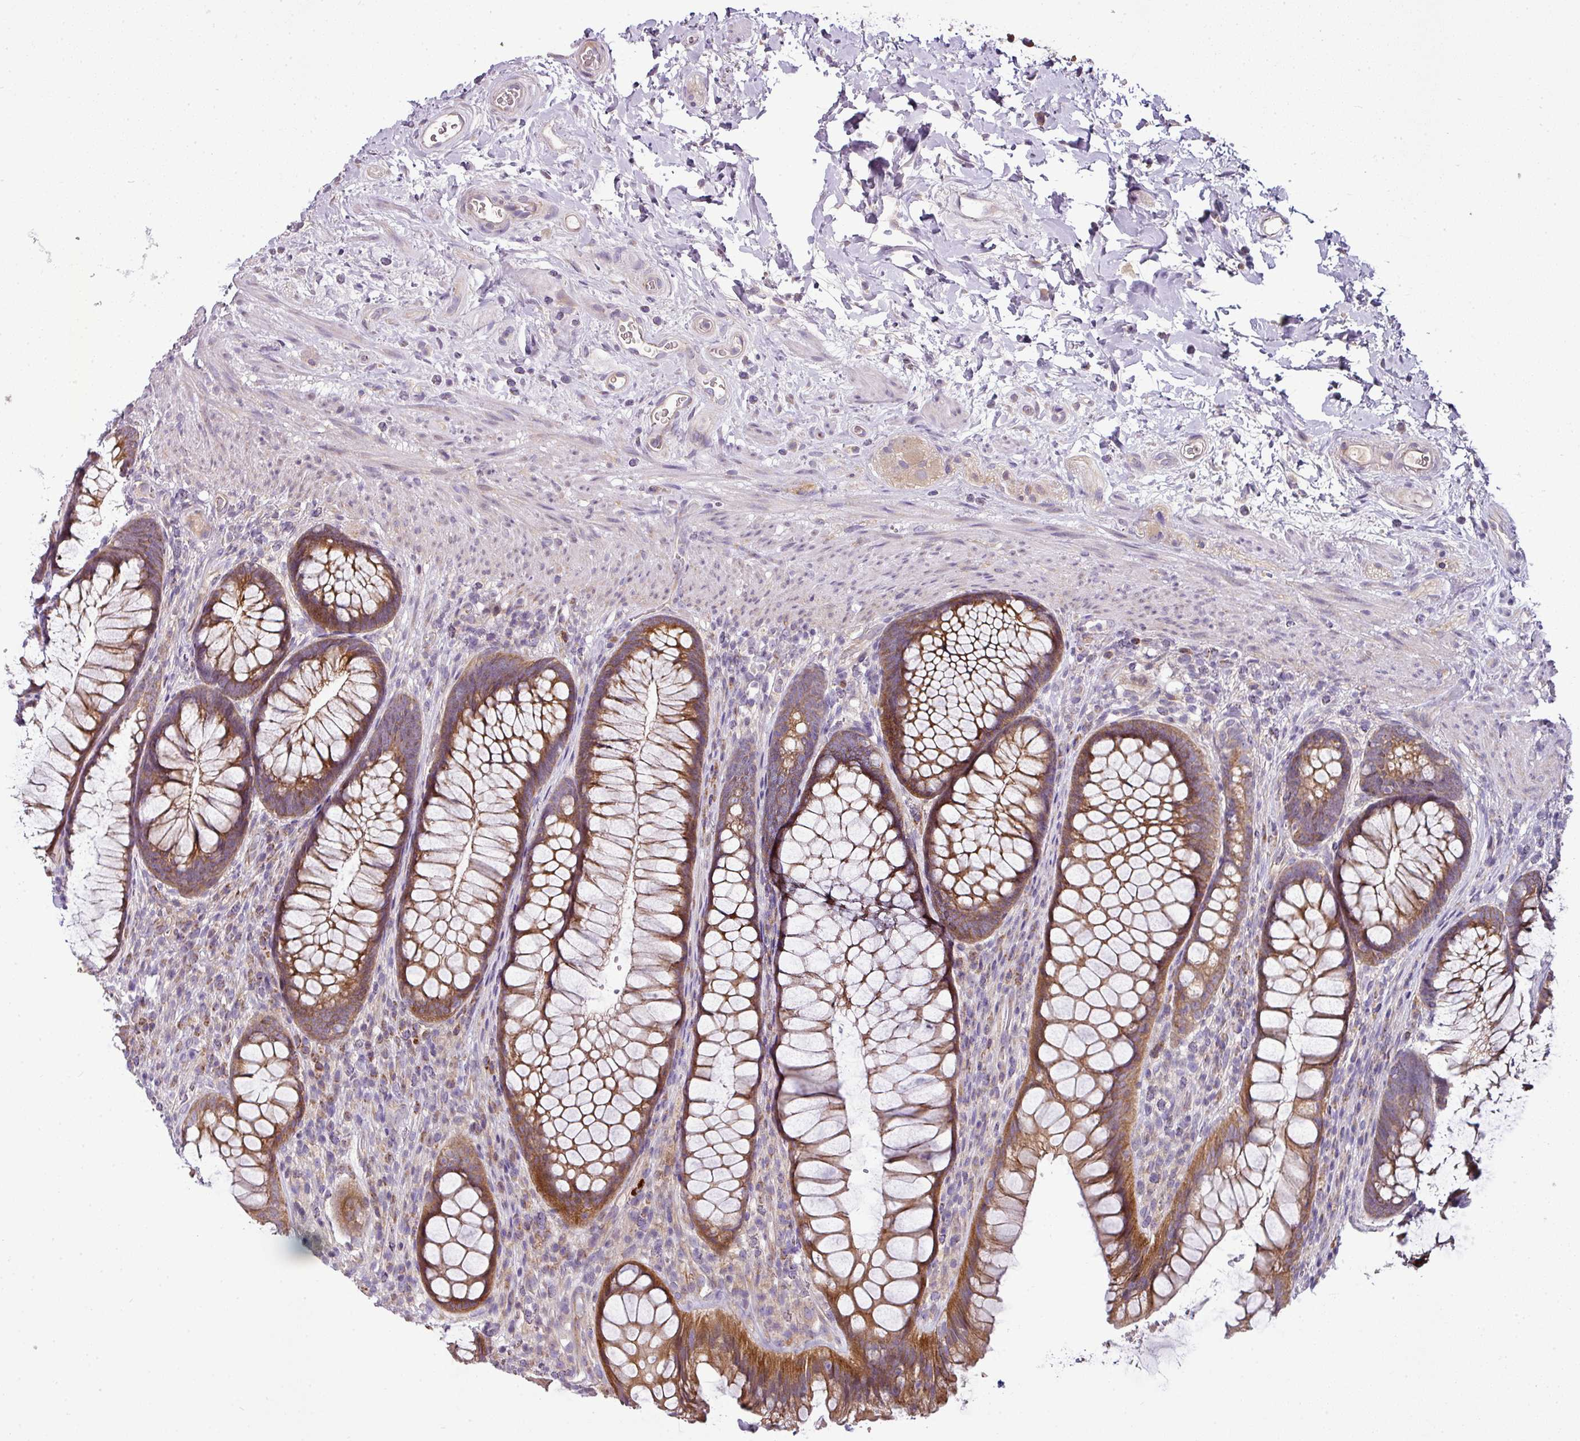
{"staining": {"intensity": "moderate", "quantity": ">75%", "location": "cytoplasmic/membranous"}, "tissue": "rectum", "cell_type": "Glandular cells", "image_type": "normal", "snomed": [{"axis": "morphology", "description": "Normal tissue, NOS"}, {"axis": "topography", "description": "Rectum"}], "caption": "Protein analysis of benign rectum reveals moderate cytoplasmic/membranous positivity in approximately >75% of glandular cells. The staining was performed using DAB (3,3'-diaminobenzidine) to visualize the protein expression in brown, while the nuclei were stained in blue with hematoxylin (Magnification: 20x).", "gene": "GAN", "patient": {"sex": "male", "age": 53}}